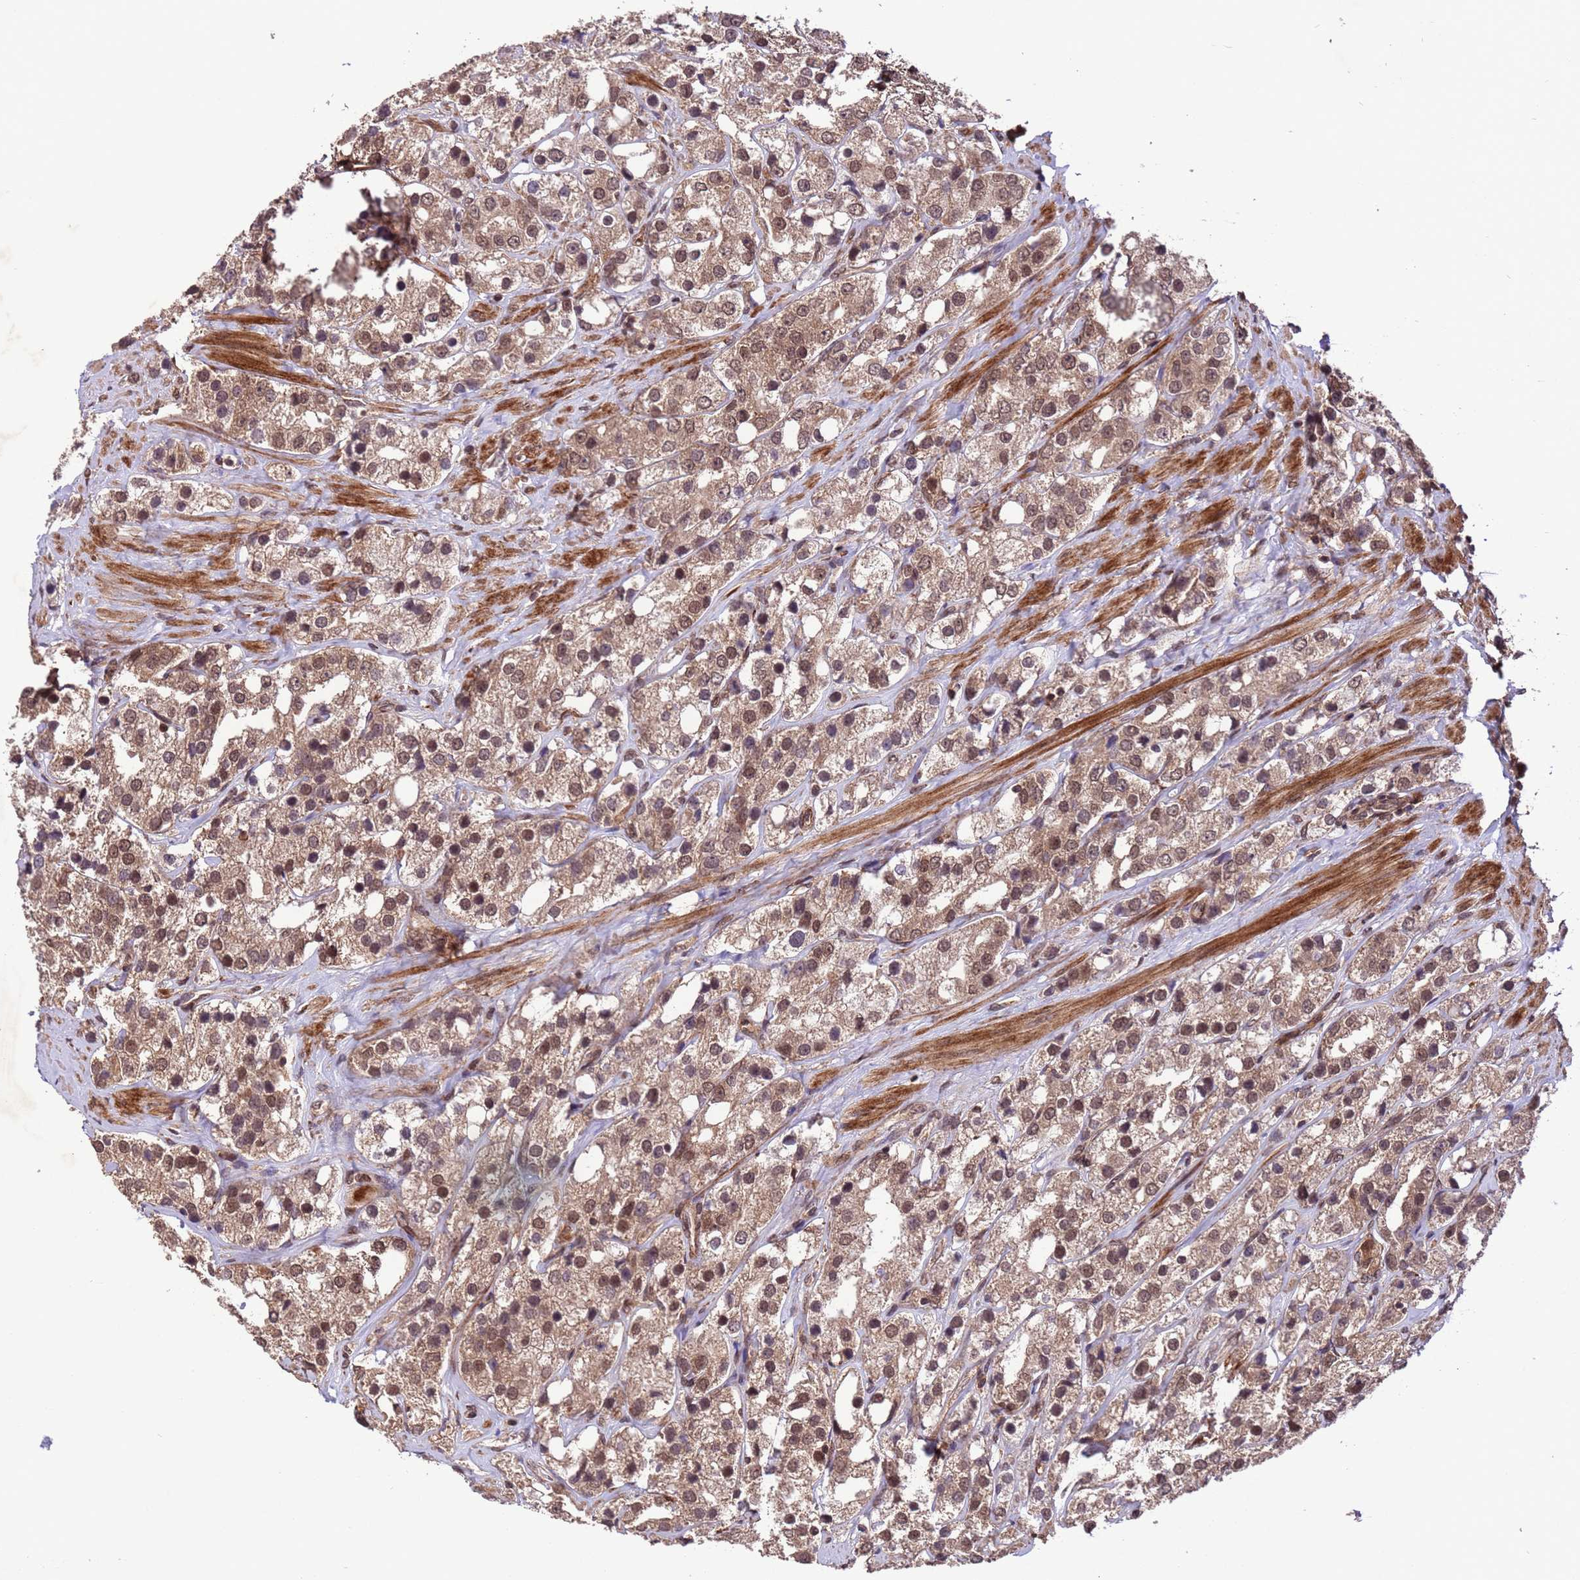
{"staining": {"intensity": "moderate", "quantity": ">75%", "location": "nuclear"}, "tissue": "prostate cancer", "cell_type": "Tumor cells", "image_type": "cancer", "snomed": [{"axis": "morphology", "description": "Adenocarcinoma, NOS"}, {"axis": "topography", "description": "Prostate"}], "caption": "The micrograph demonstrates immunohistochemical staining of prostate cancer. There is moderate nuclear positivity is seen in about >75% of tumor cells. The staining is performed using DAB brown chromogen to label protein expression. The nuclei are counter-stained blue using hematoxylin.", "gene": "VSTM4", "patient": {"sex": "male", "age": 79}}